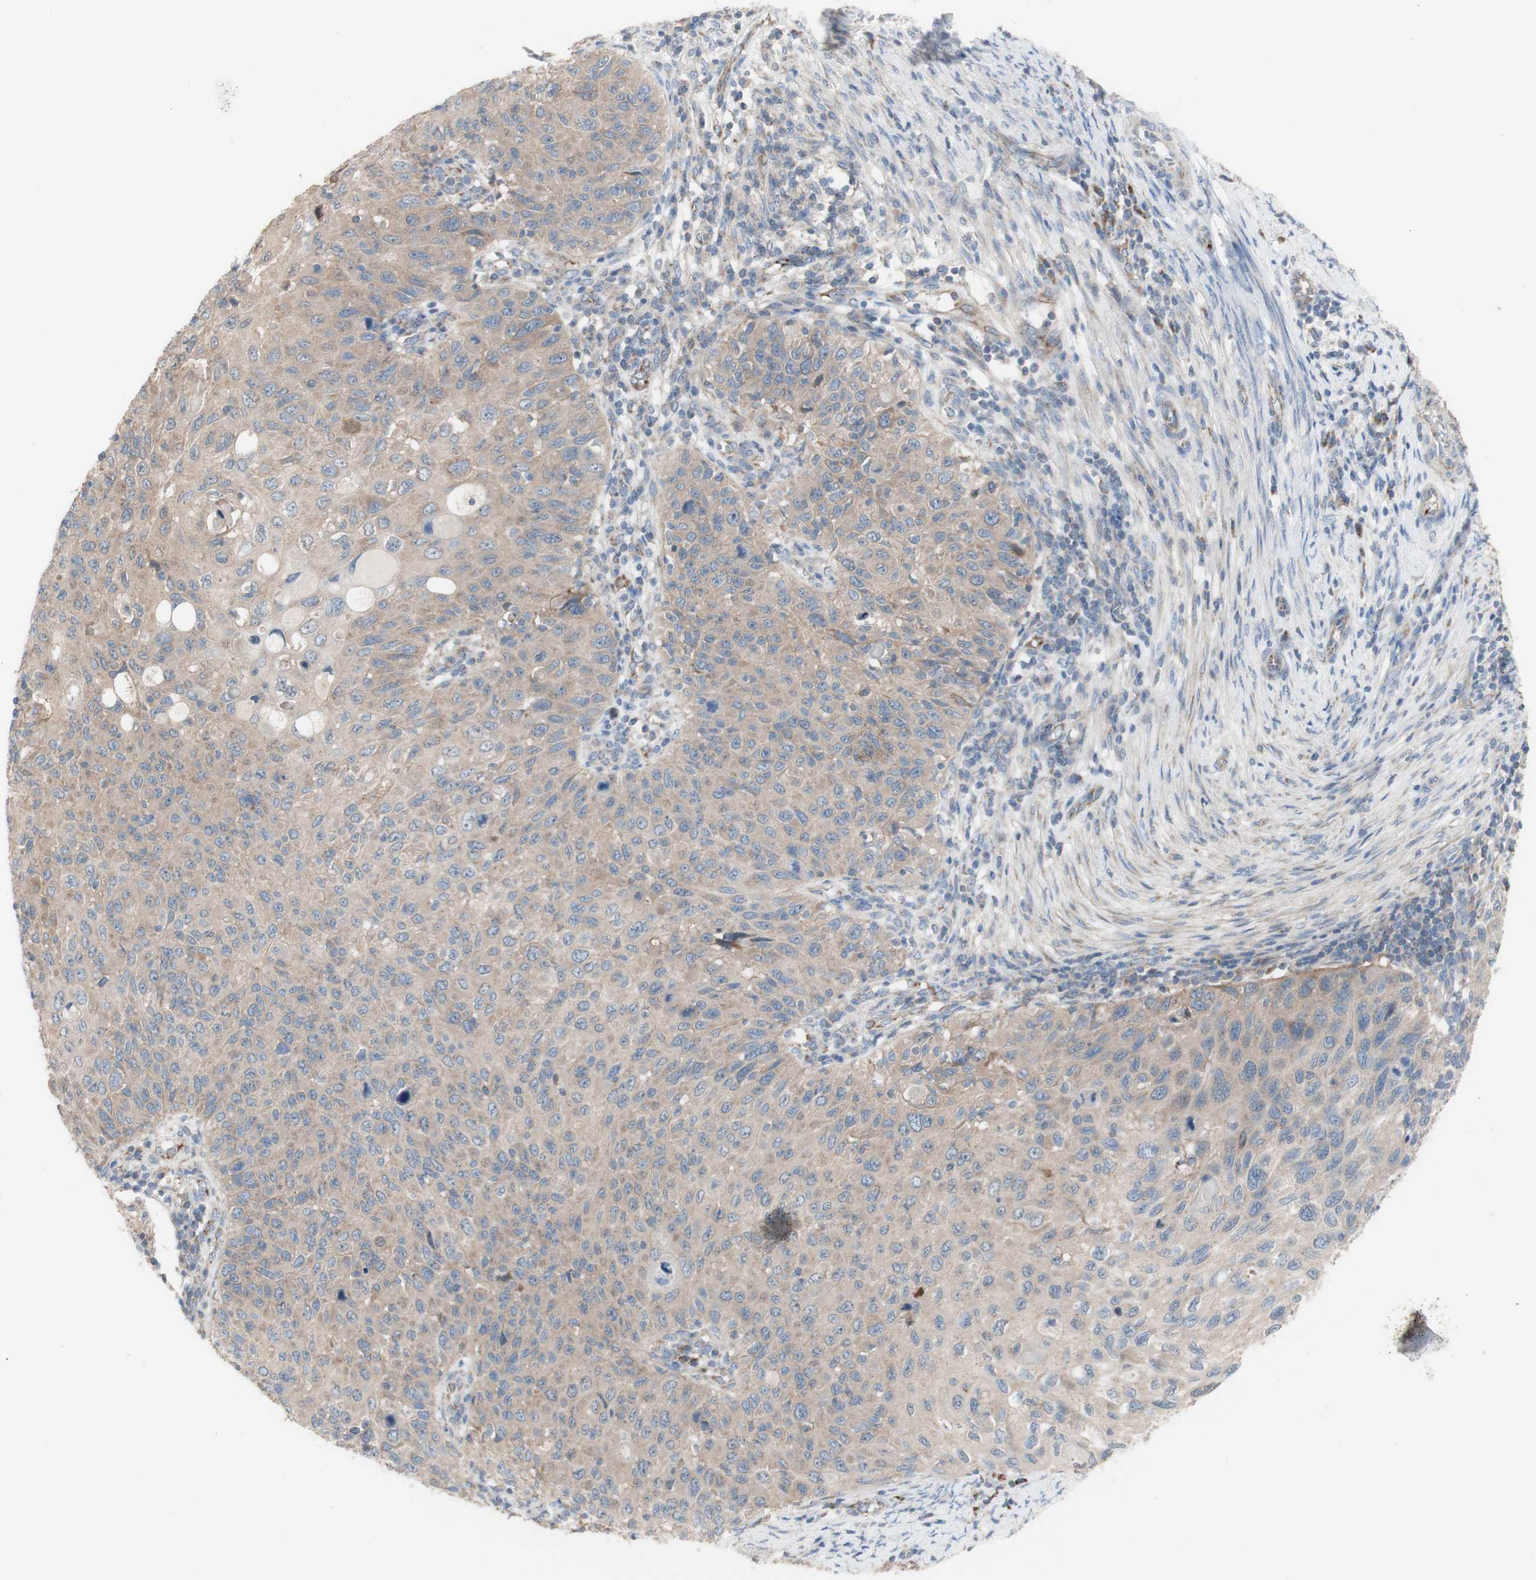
{"staining": {"intensity": "weak", "quantity": ">75%", "location": "cytoplasmic/membranous"}, "tissue": "cervical cancer", "cell_type": "Tumor cells", "image_type": "cancer", "snomed": [{"axis": "morphology", "description": "Squamous cell carcinoma, NOS"}, {"axis": "topography", "description": "Cervix"}], "caption": "DAB immunohistochemical staining of human cervical squamous cell carcinoma shows weak cytoplasmic/membranous protein positivity in about >75% of tumor cells.", "gene": "C3orf52", "patient": {"sex": "female", "age": 70}}